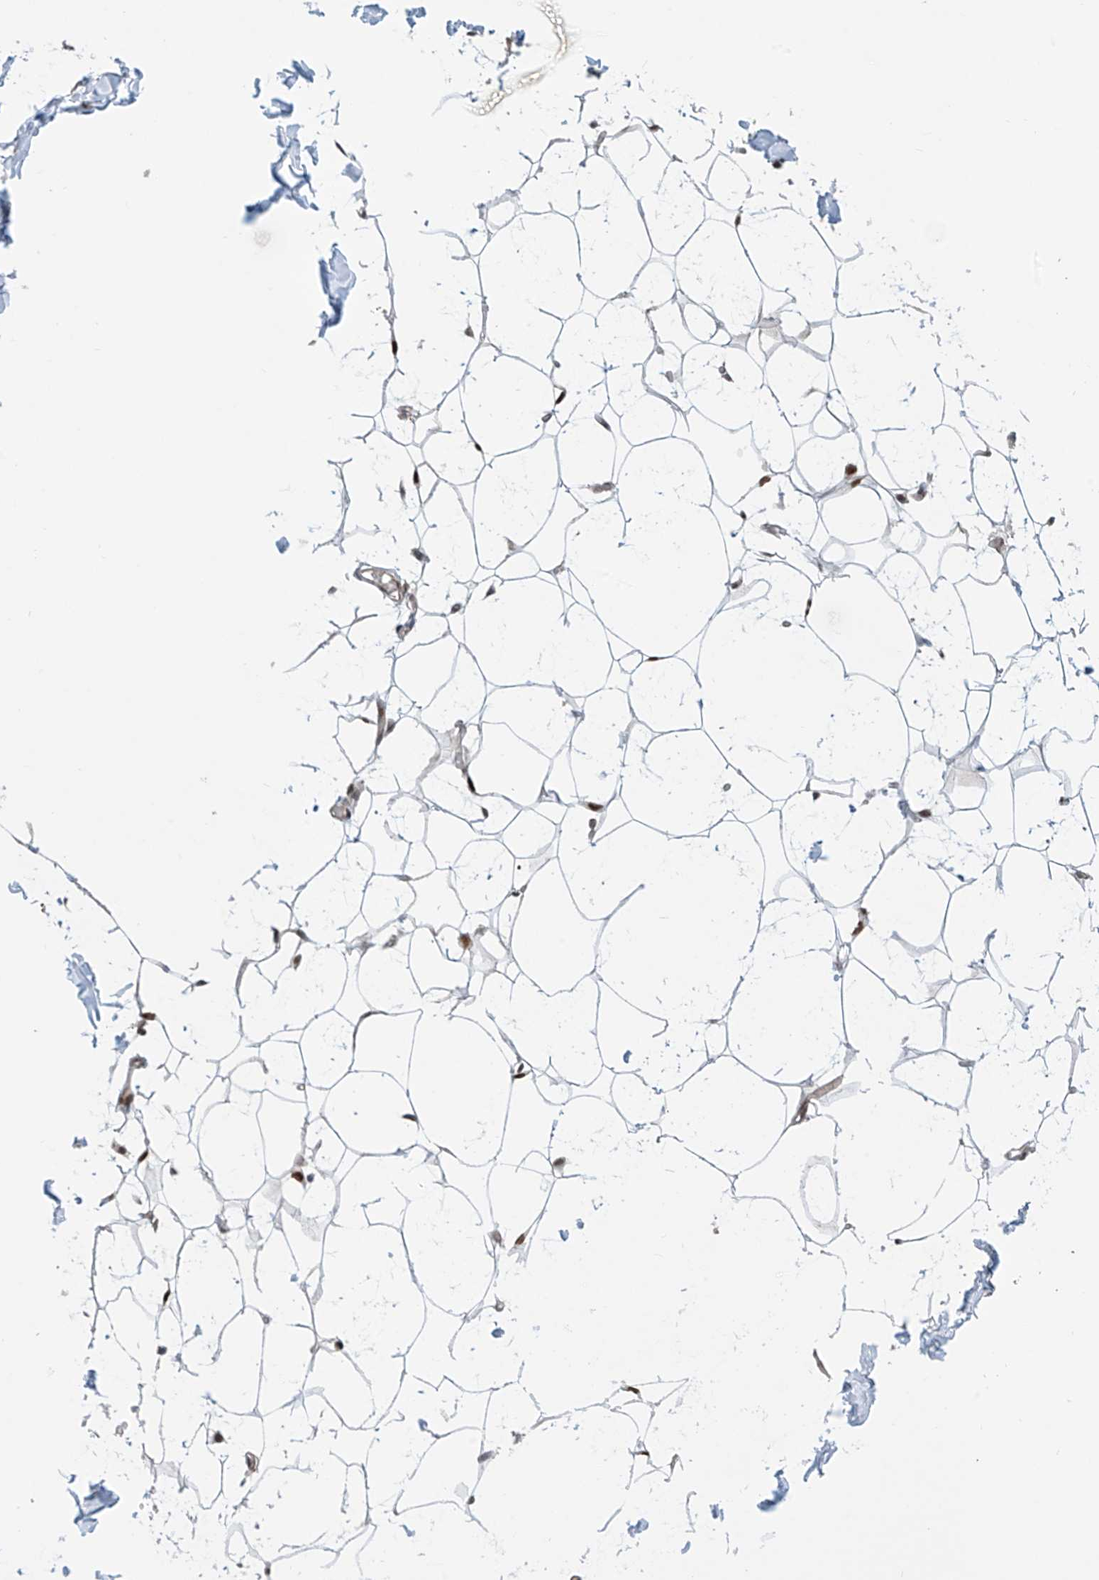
{"staining": {"intensity": "moderate", "quantity": "25%-75%", "location": "cytoplasmic/membranous,nuclear"}, "tissue": "breast", "cell_type": "Adipocytes", "image_type": "normal", "snomed": [{"axis": "morphology", "description": "Normal tissue, NOS"}, {"axis": "topography", "description": "Breast"}], "caption": "This micrograph displays immunohistochemistry (IHC) staining of normal breast, with medium moderate cytoplasmic/membranous,nuclear expression in approximately 25%-75% of adipocytes.", "gene": "LAGE3", "patient": {"sex": "female", "age": 27}}